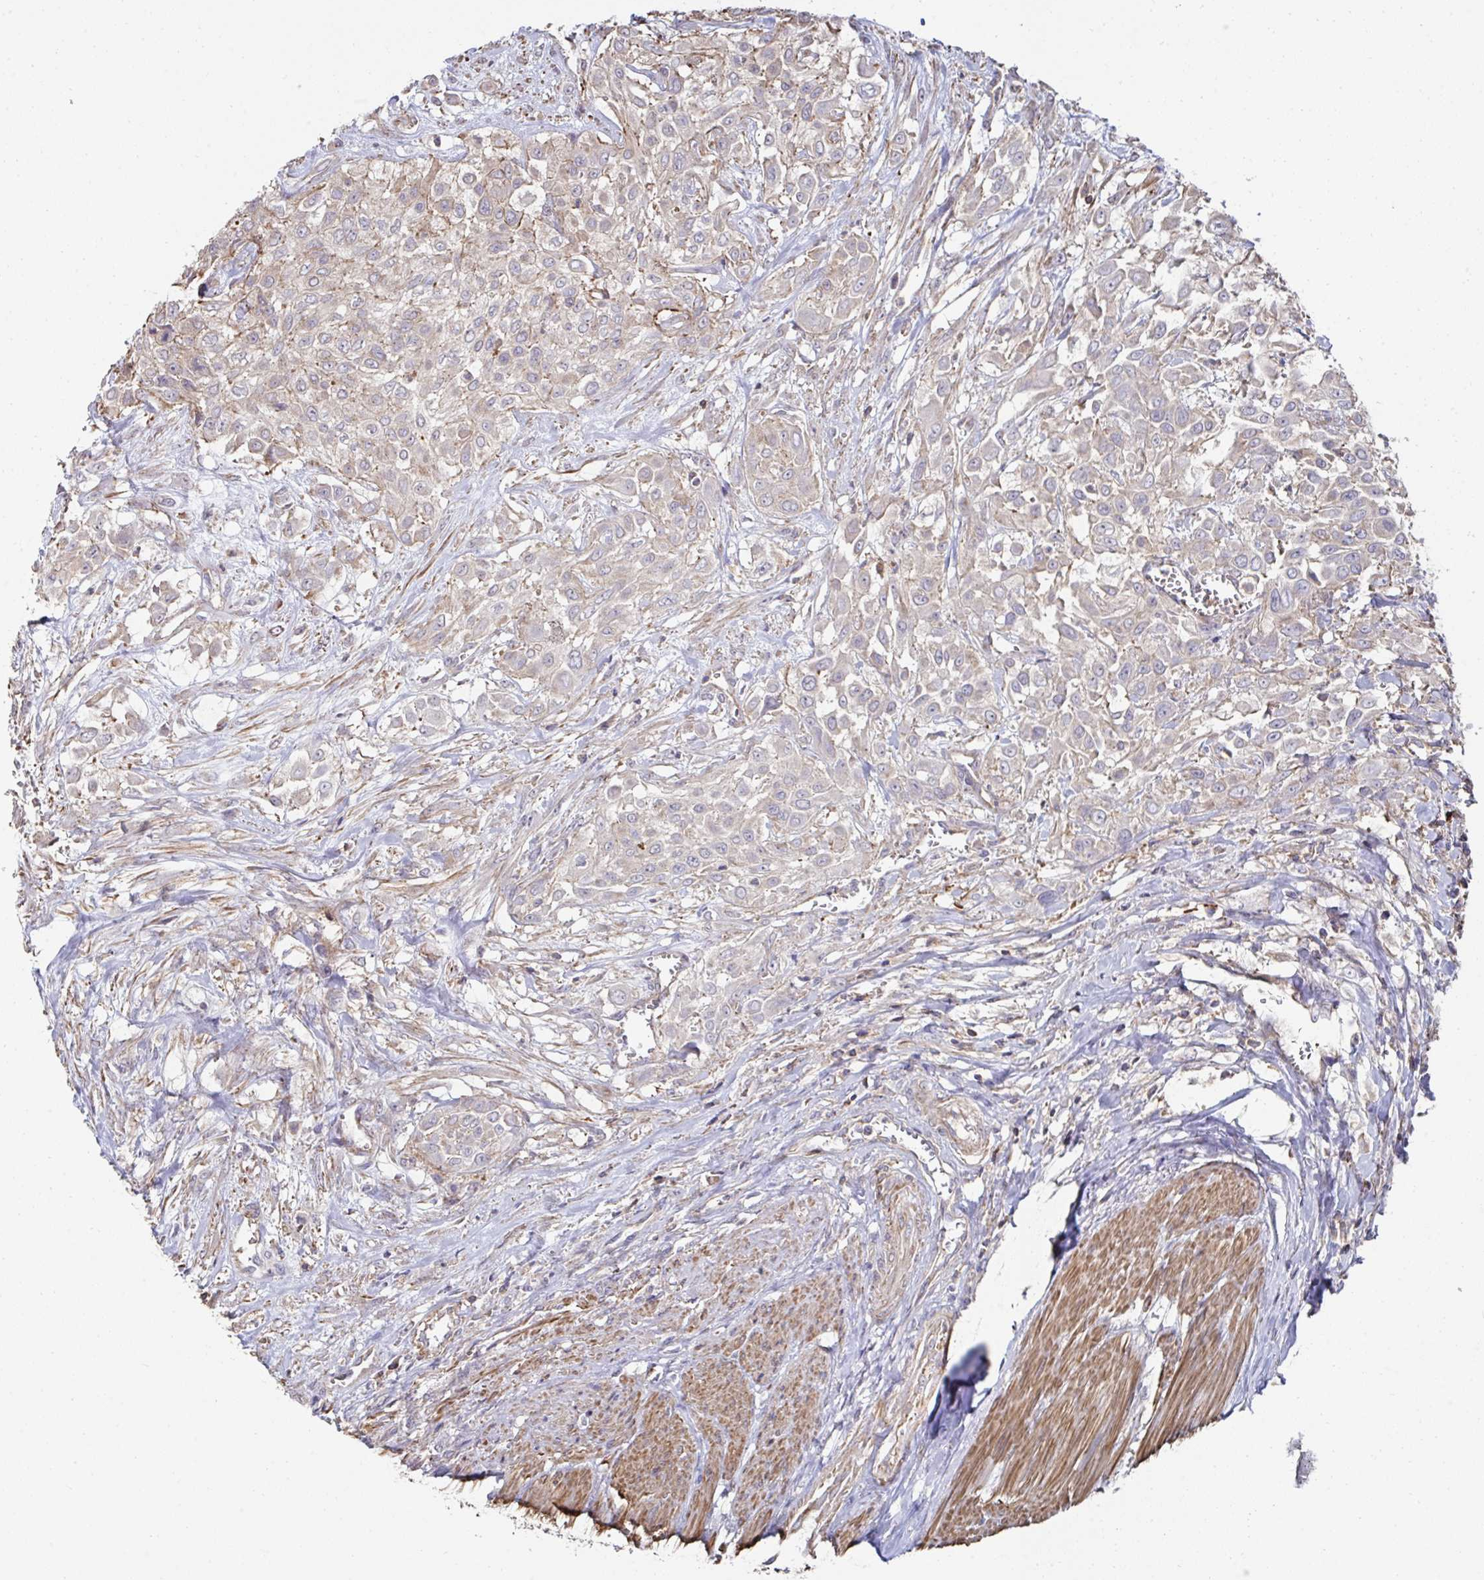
{"staining": {"intensity": "weak", "quantity": "<25%", "location": "cytoplasmic/membranous"}, "tissue": "urothelial cancer", "cell_type": "Tumor cells", "image_type": "cancer", "snomed": [{"axis": "morphology", "description": "Urothelial carcinoma, High grade"}, {"axis": "topography", "description": "Urinary bladder"}], "caption": "Tumor cells are negative for brown protein staining in urothelial cancer.", "gene": "DZANK1", "patient": {"sex": "male", "age": 57}}